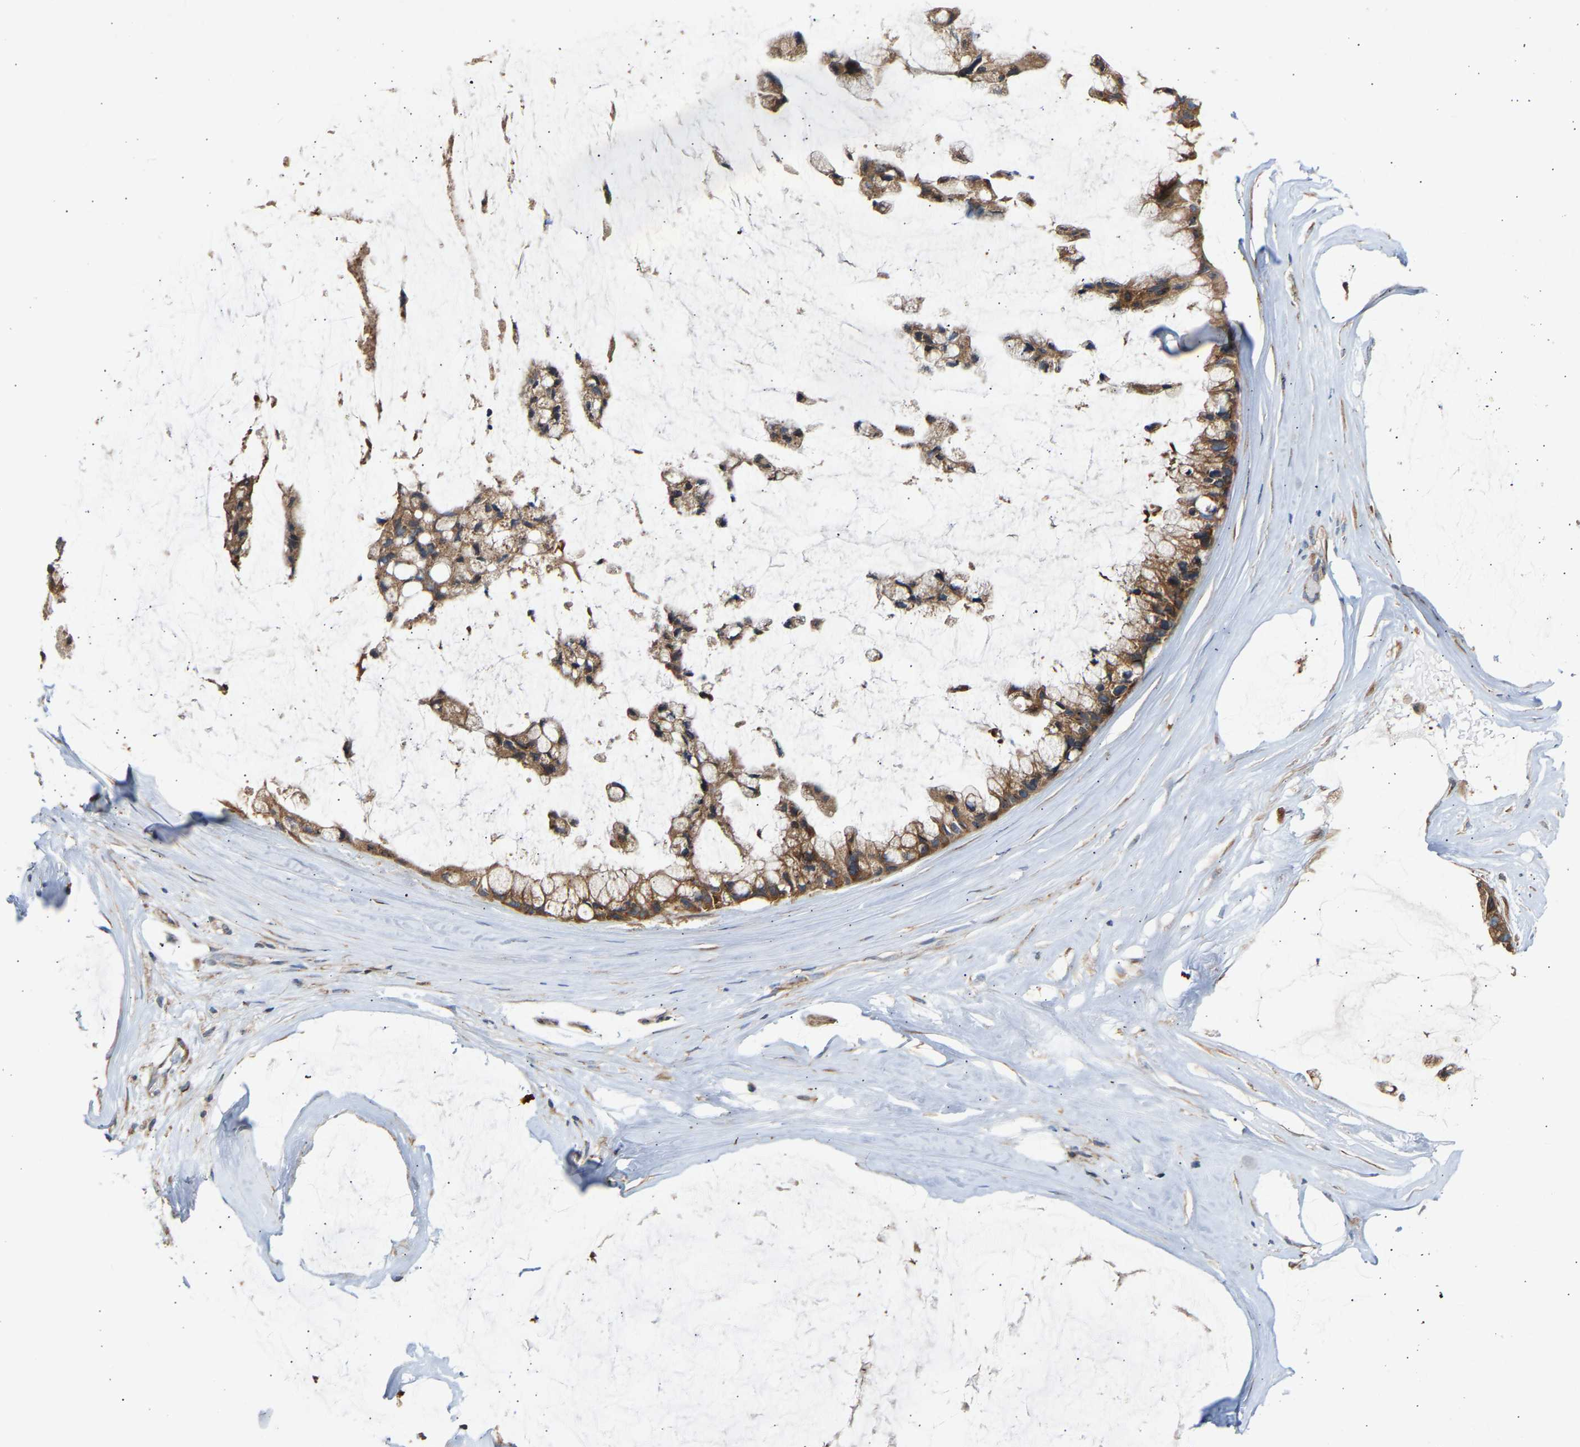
{"staining": {"intensity": "moderate", "quantity": ">75%", "location": "cytoplasmic/membranous"}, "tissue": "ovarian cancer", "cell_type": "Tumor cells", "image_type": "cancer", "snomed": [{"axis": "morphology", "description": "Cystadenocarcinoma, mucinous, NOS"}, {"axis": "topography", "description": "Ovary"}], "caption": "A brown stain shows moderate cytoplasmic/membranous expression of a protein in ovarian cancer (mucinous cystadenocarcinoma) tumor cells.", "gene": "GCN1", "patient": {"sex": "female", "age": 39}}